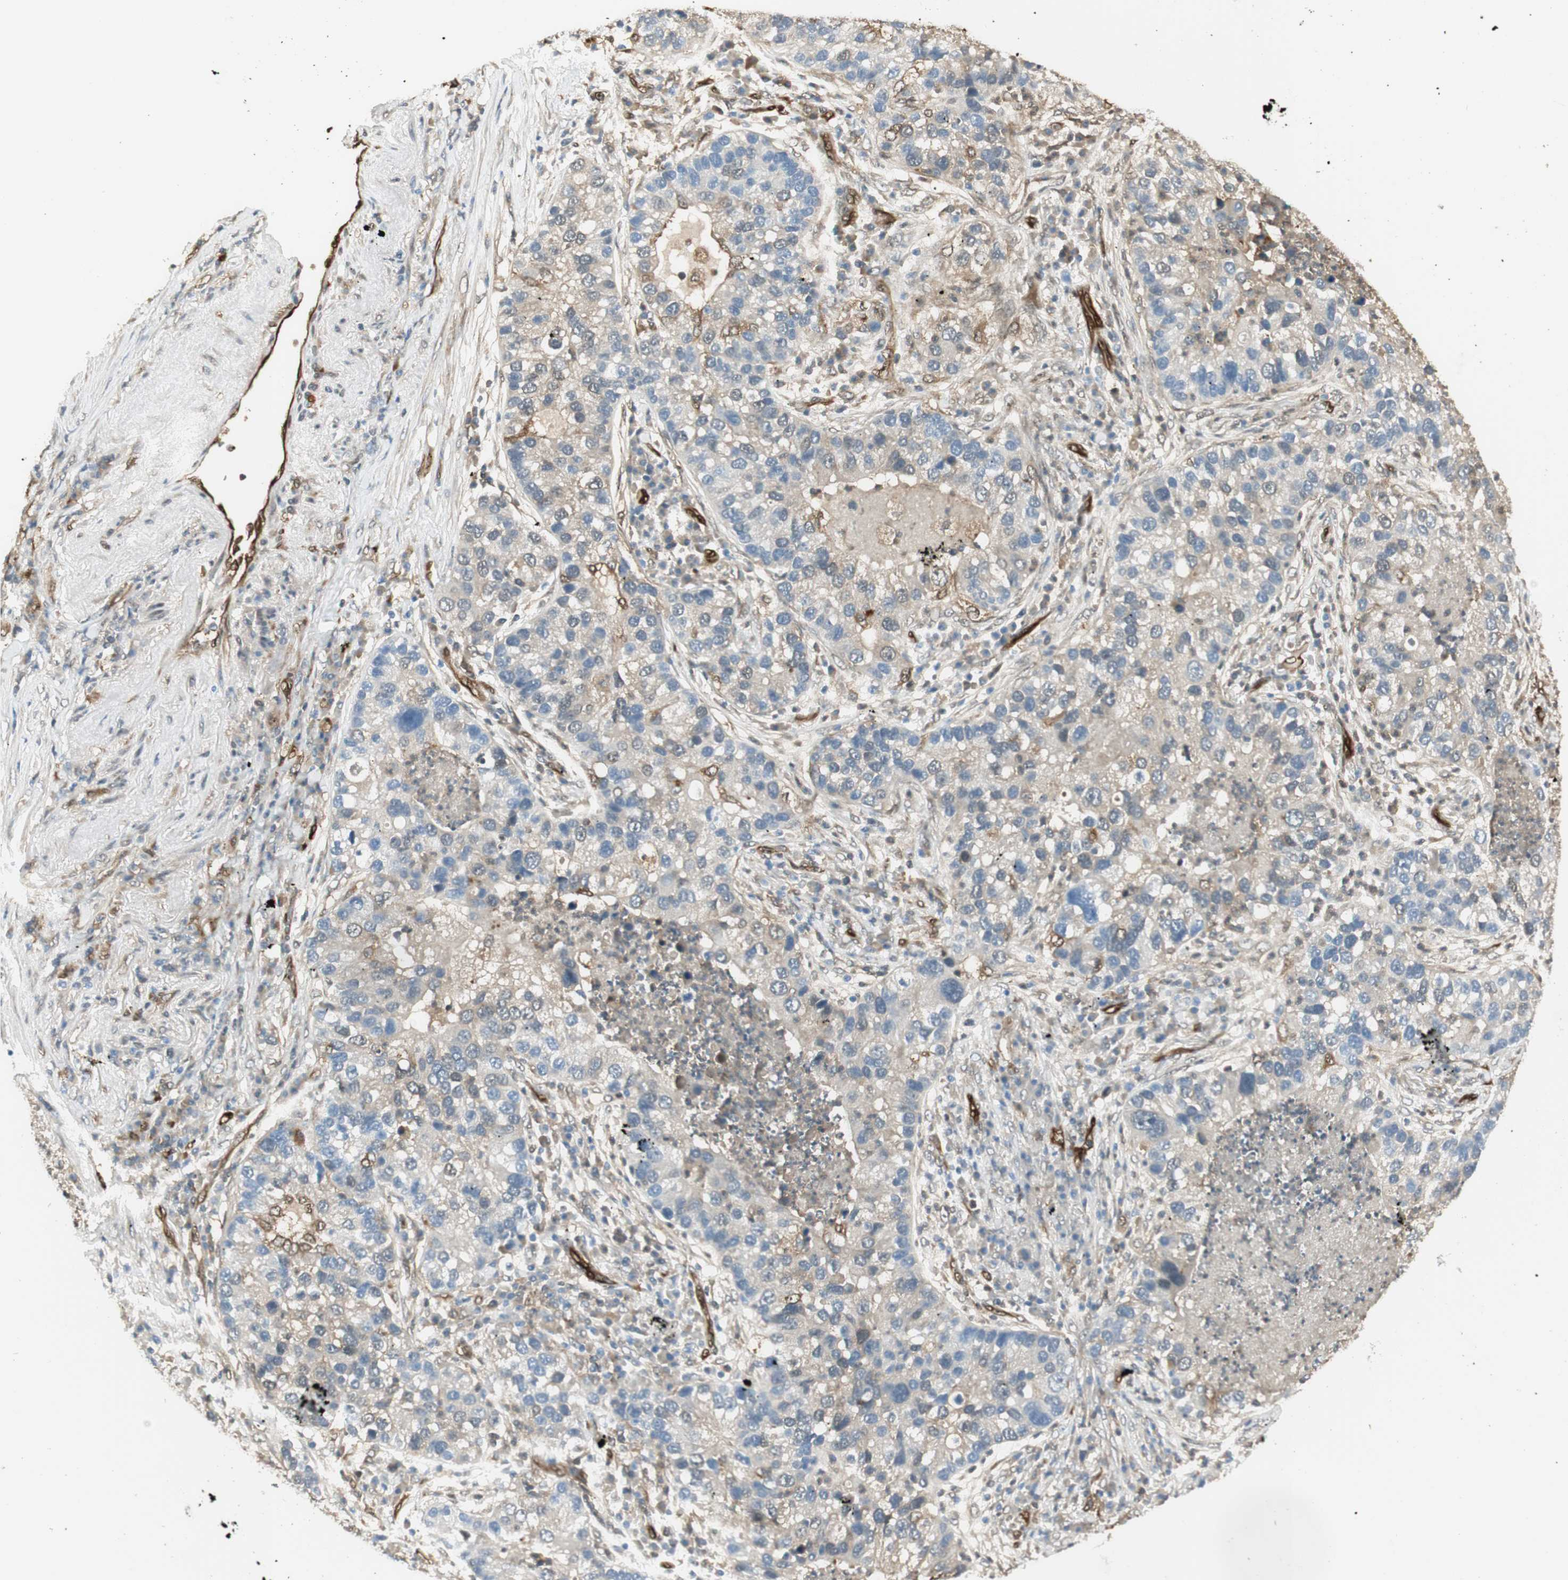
{"staining": {"intensity": "weak", "quantity": "<25%", "location": "cytoplasmic/membranous"}, "tissue": "lung cancer", "cell_type": "Tumor cells", "image_type": "cancer", "snomed": [{"axis": "morphology", "description": "Normal tissue, NOS"}, {"axis": "morphology", "description": "Adenocarcinoma, NOS"}, {"axis": "topography", "description": "Bronchus"}, {"axis": "topography", "description": "Lung"}], "caption": "IHC photomicrograph of human lung cancer (adenocarcinoma) stained for a protein (brown), which demonstrates no expression in tumor cells.", "gene": "SERPINB6", "patient": {"sex": "male", "age": 54}}